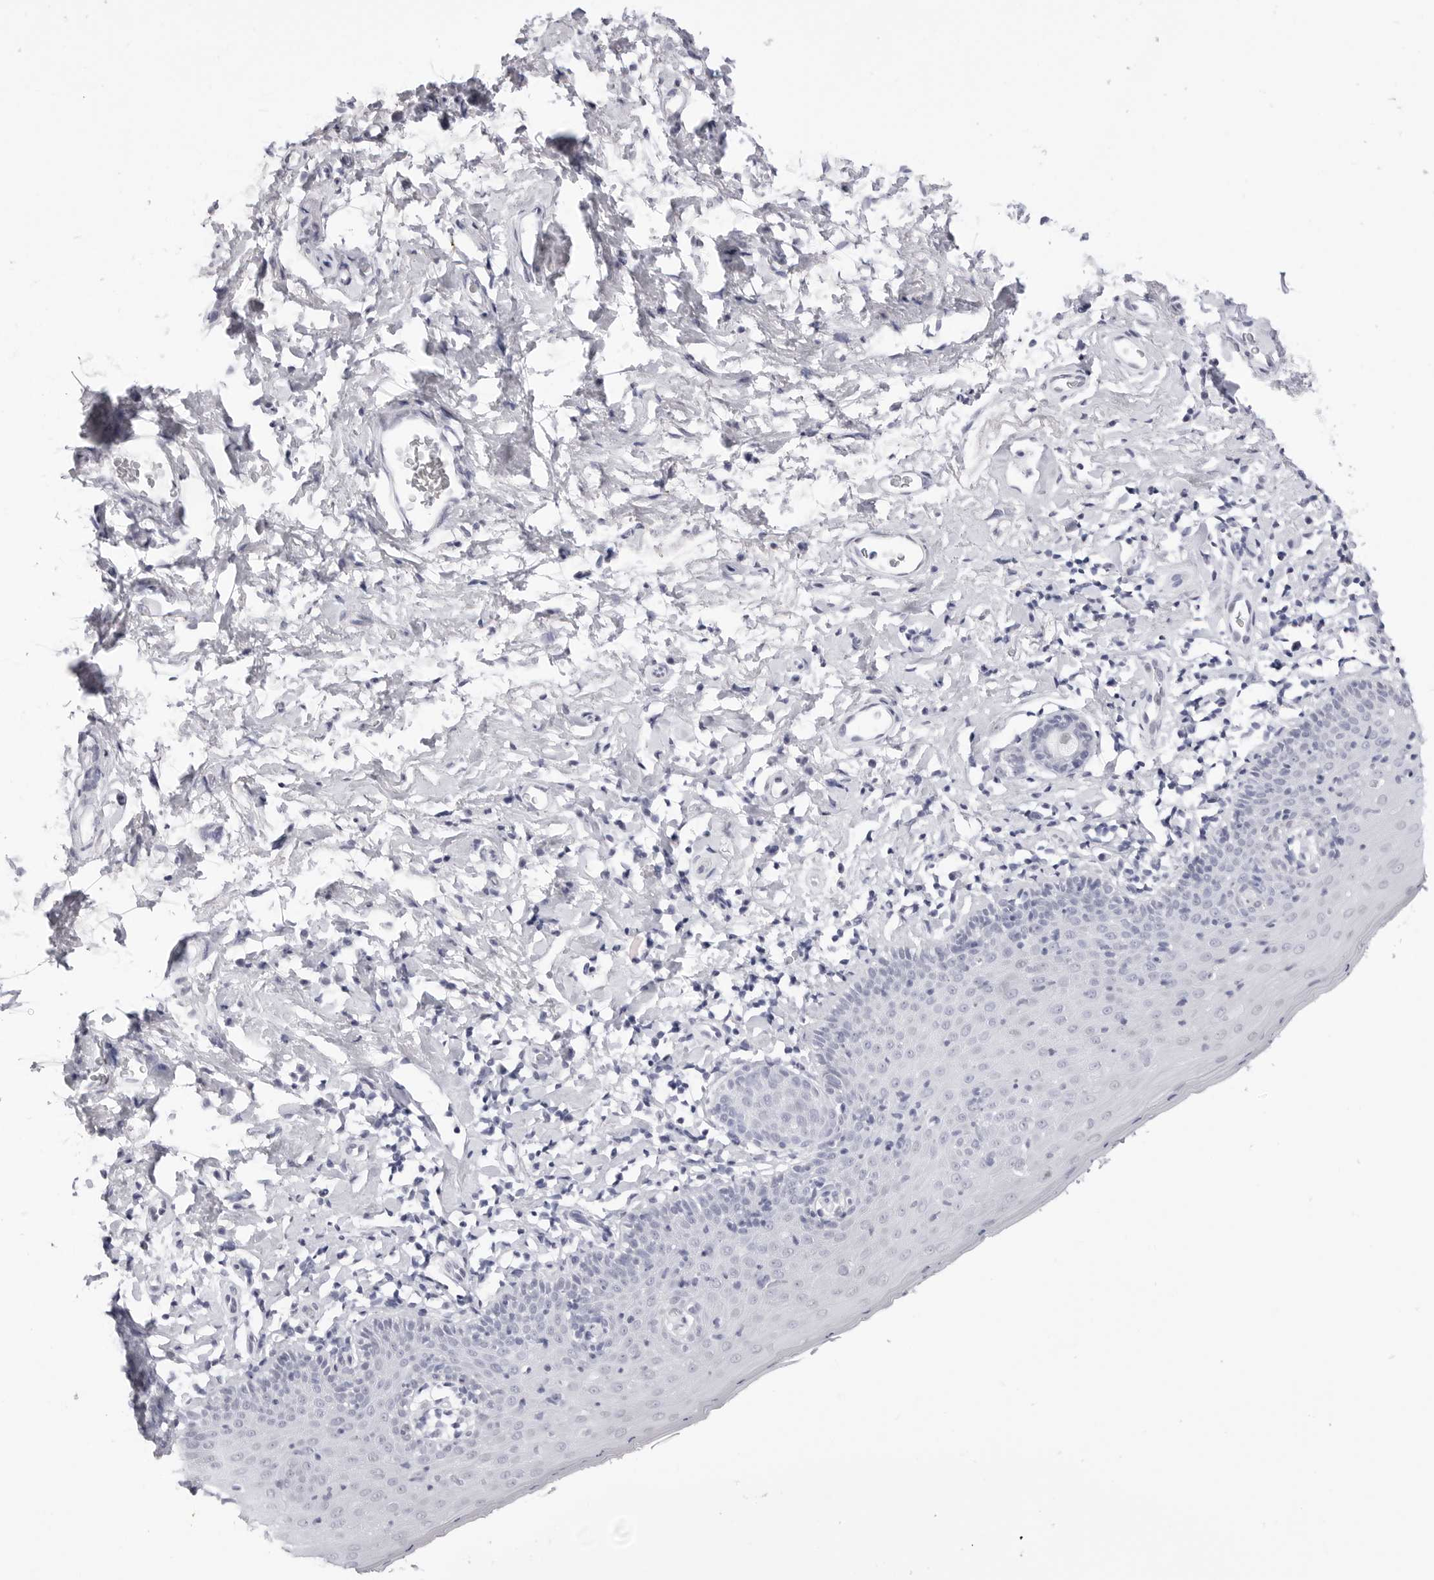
{"staining": {"intensity": "negative", "quantity": "none", "location": "none"}, "tissue": "skin", "cell_type": "Epidermal cells", "image_type": "normal", "snomed": [{"axis": "morphology", "description": "Normal tissue, NOS"}, {"axis": "topography", "description": "Vulva"}], "caption": "IHC photomicrograph of normal skin: human skin stained with DAB displays no significant protein staining in epidermal cells.", "gene": "TSSK1B", "patient": {"sex": "female", "age": 66}}